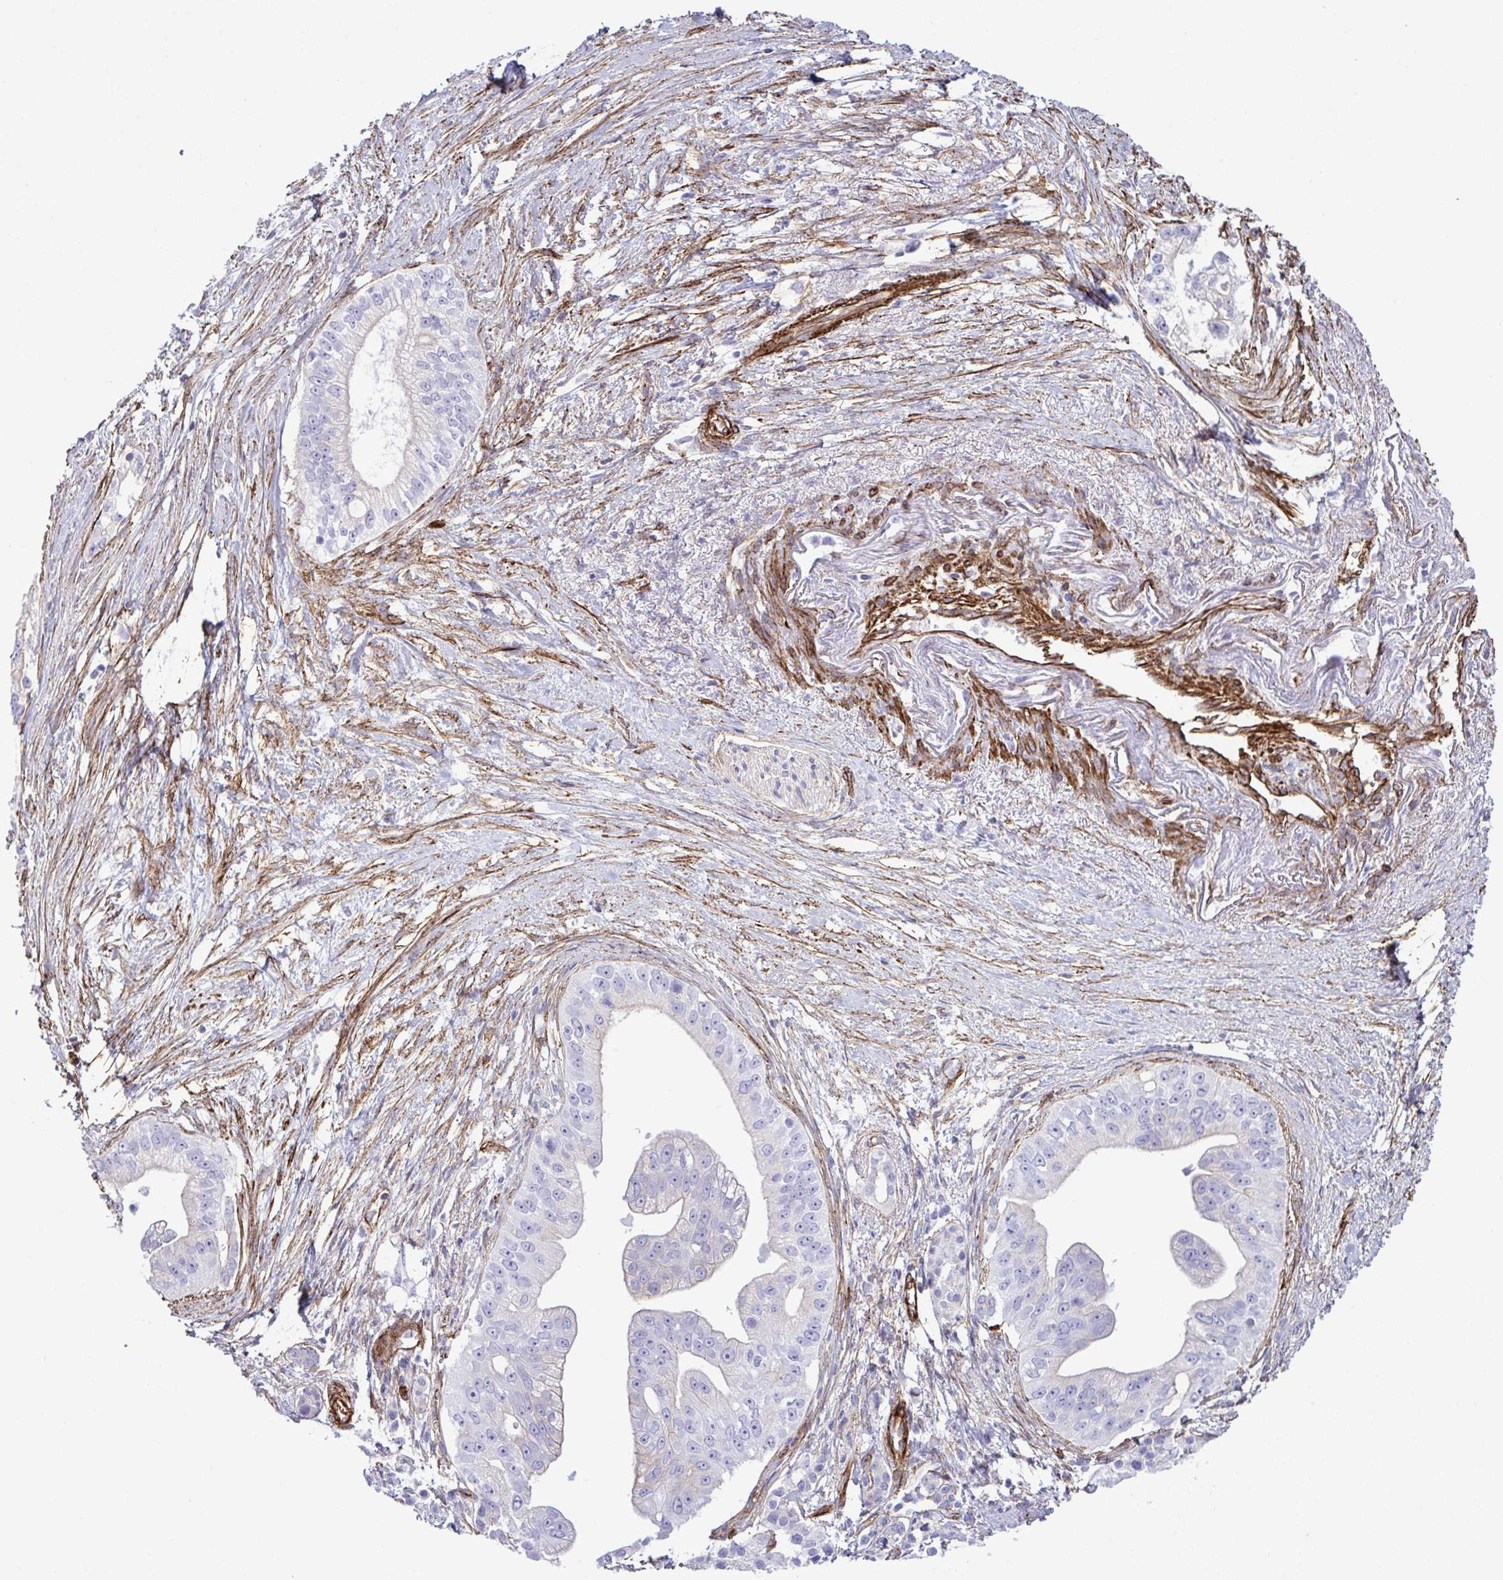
{"staining": {"intensity": "weak", "quantity": "<25%", "location": "cytoplasmic/membranous"}, "tissue": "pancreatic cancer", "cell_type": "Tumor cells", "image_type": "cancer", "snomed": [{"axis": "morphology", "description": "Adenocarcinoma, NOS"}, {"axis": "topography", "description": "Pancreas"}], "caption": "This histopathology image is of pancreatic adenocarcinoma stained with immunohistochemistry (IHC) to label a protein in brown with the nuclei are counter-stained blue. There is no expression in tumor cells.", "gene": "SYNPO2L", "patient": {"sex": "male", "age": 70}}